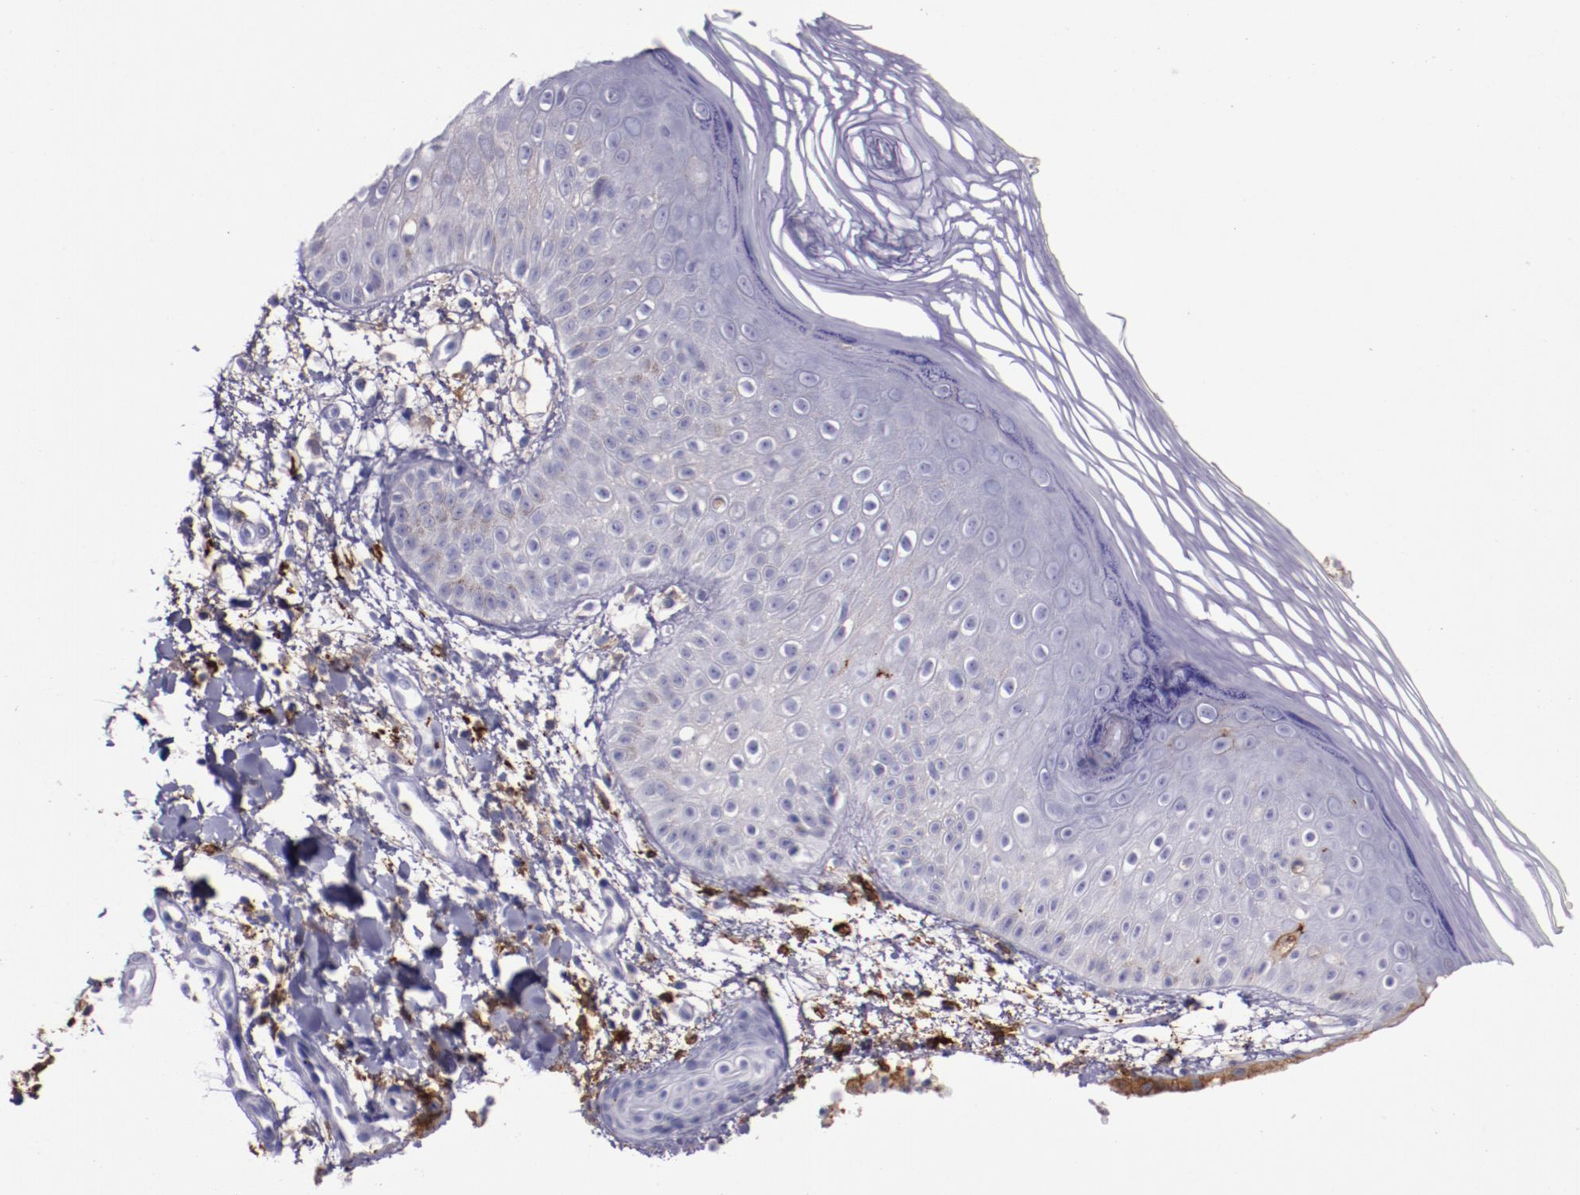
{"staining": {"intensity": "weak", "quantity": "<25%", "location": "cytoplasmic/membranous"}, "tissue": "skin", "cell_type": "Epidermal cells", "image_type": "normal", "snomed": [{"axis": "morphology", "description": "Normal tissue, NOS"}, {"axis": "morphology", "description": "Inflammation, NOS"}, {"axis": "topography", "description": "Soft tissue"}, {"axis": "topography", "description": "Anal"}], "caption": "The photomicrograph exhibits no staining of epidermal cells in normal skin.", "gene": "APOH", "patient": {"sex": "female", "age": 15}}